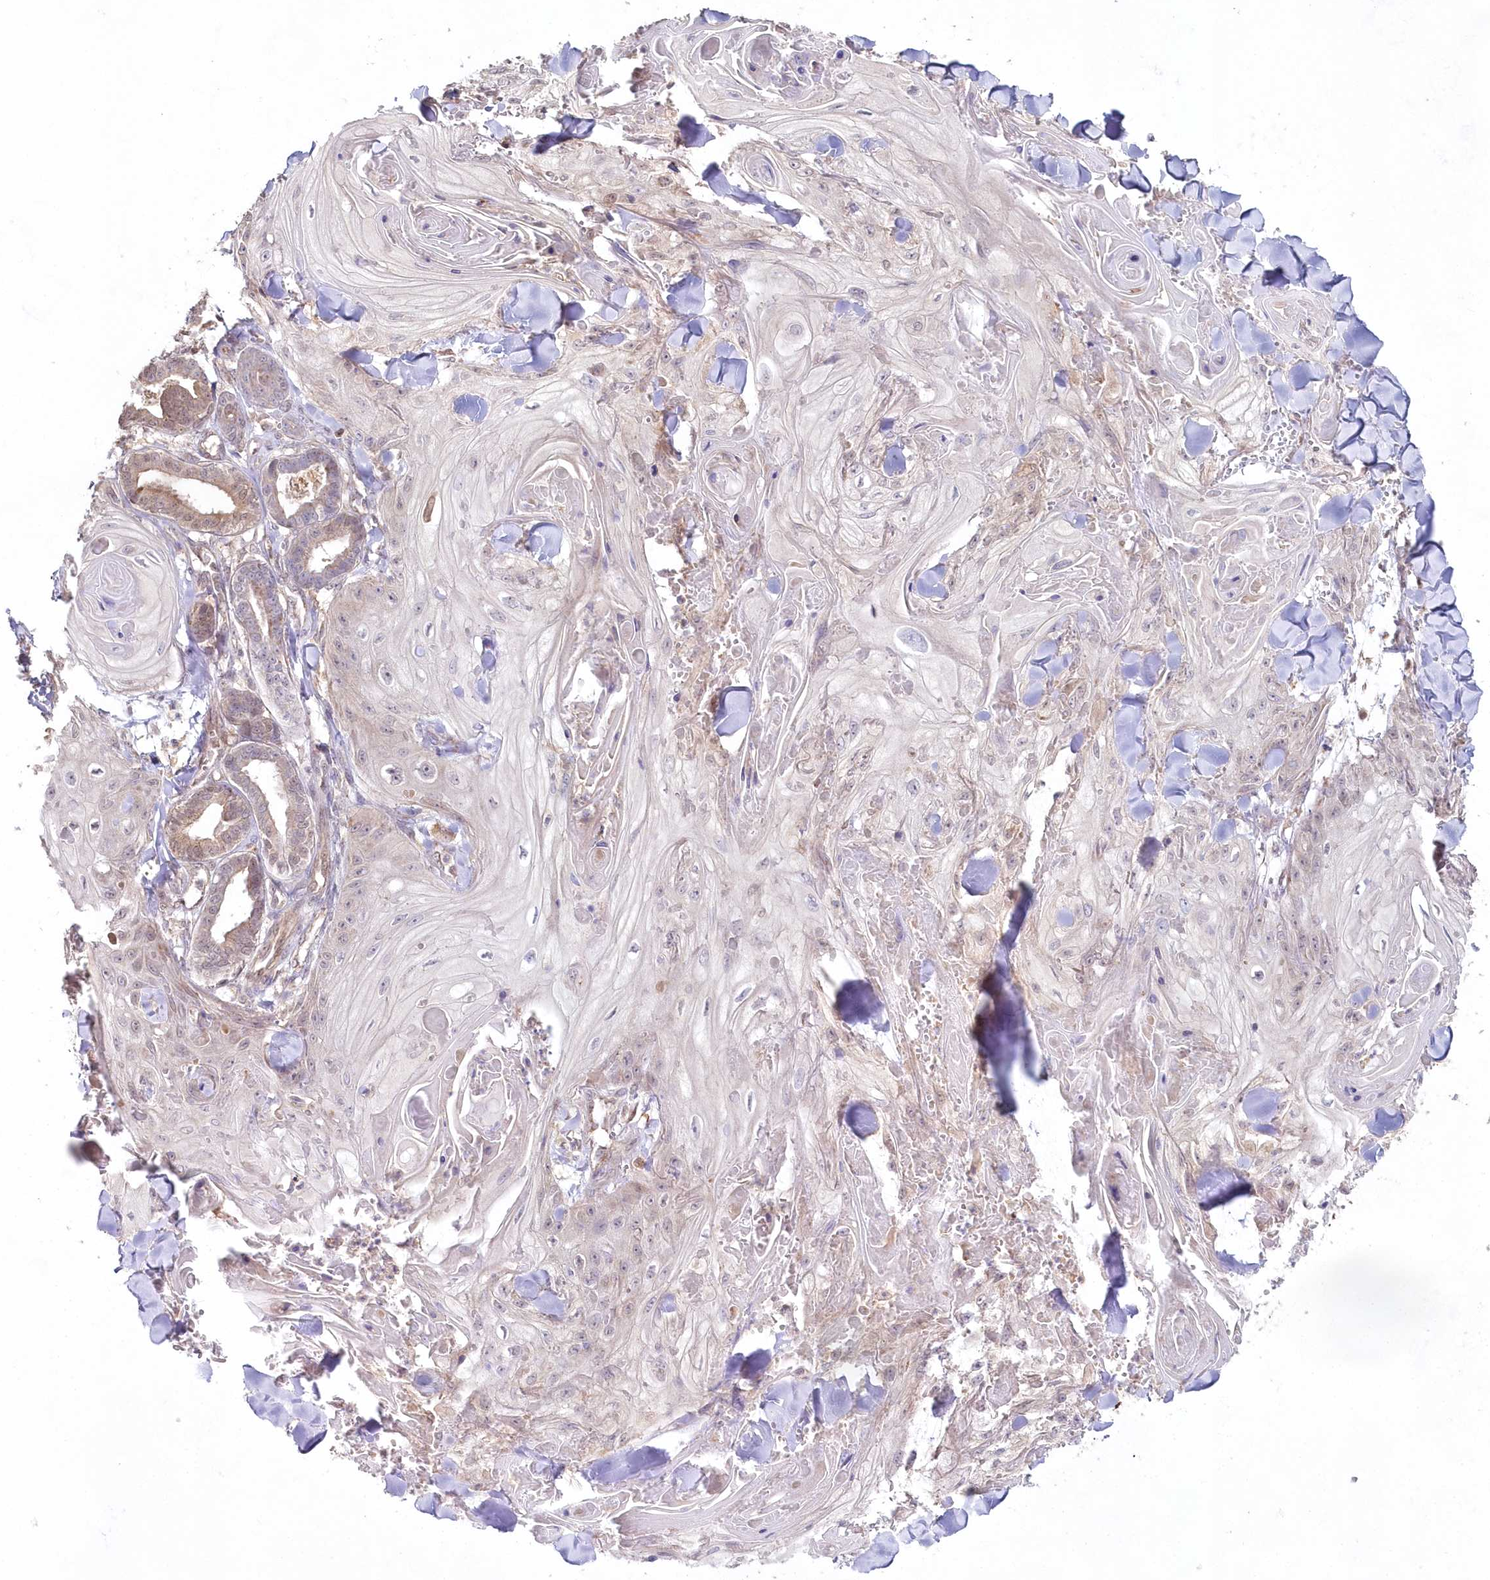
{"staining": {"intensity": "negative", "quantity": "none", "location": "none"}, "tissue": "skin cancer", "cell_type": "Tumor cells", "image_type": "cancer", "snomed": [{"axis": "morphology", "description": "Squamous cell carcinoma, NOS"}, {"axis": "topography", "description": "Skin"}], "caption": "Immunohistochemistry (IHC) photomicrograph of neoplastic tissue: human skin cancer stained with DAB reveals no significant protein staining in tumor cells.", "gene": "IMPA1", "patient": {"sex": "male", "age": 74}}